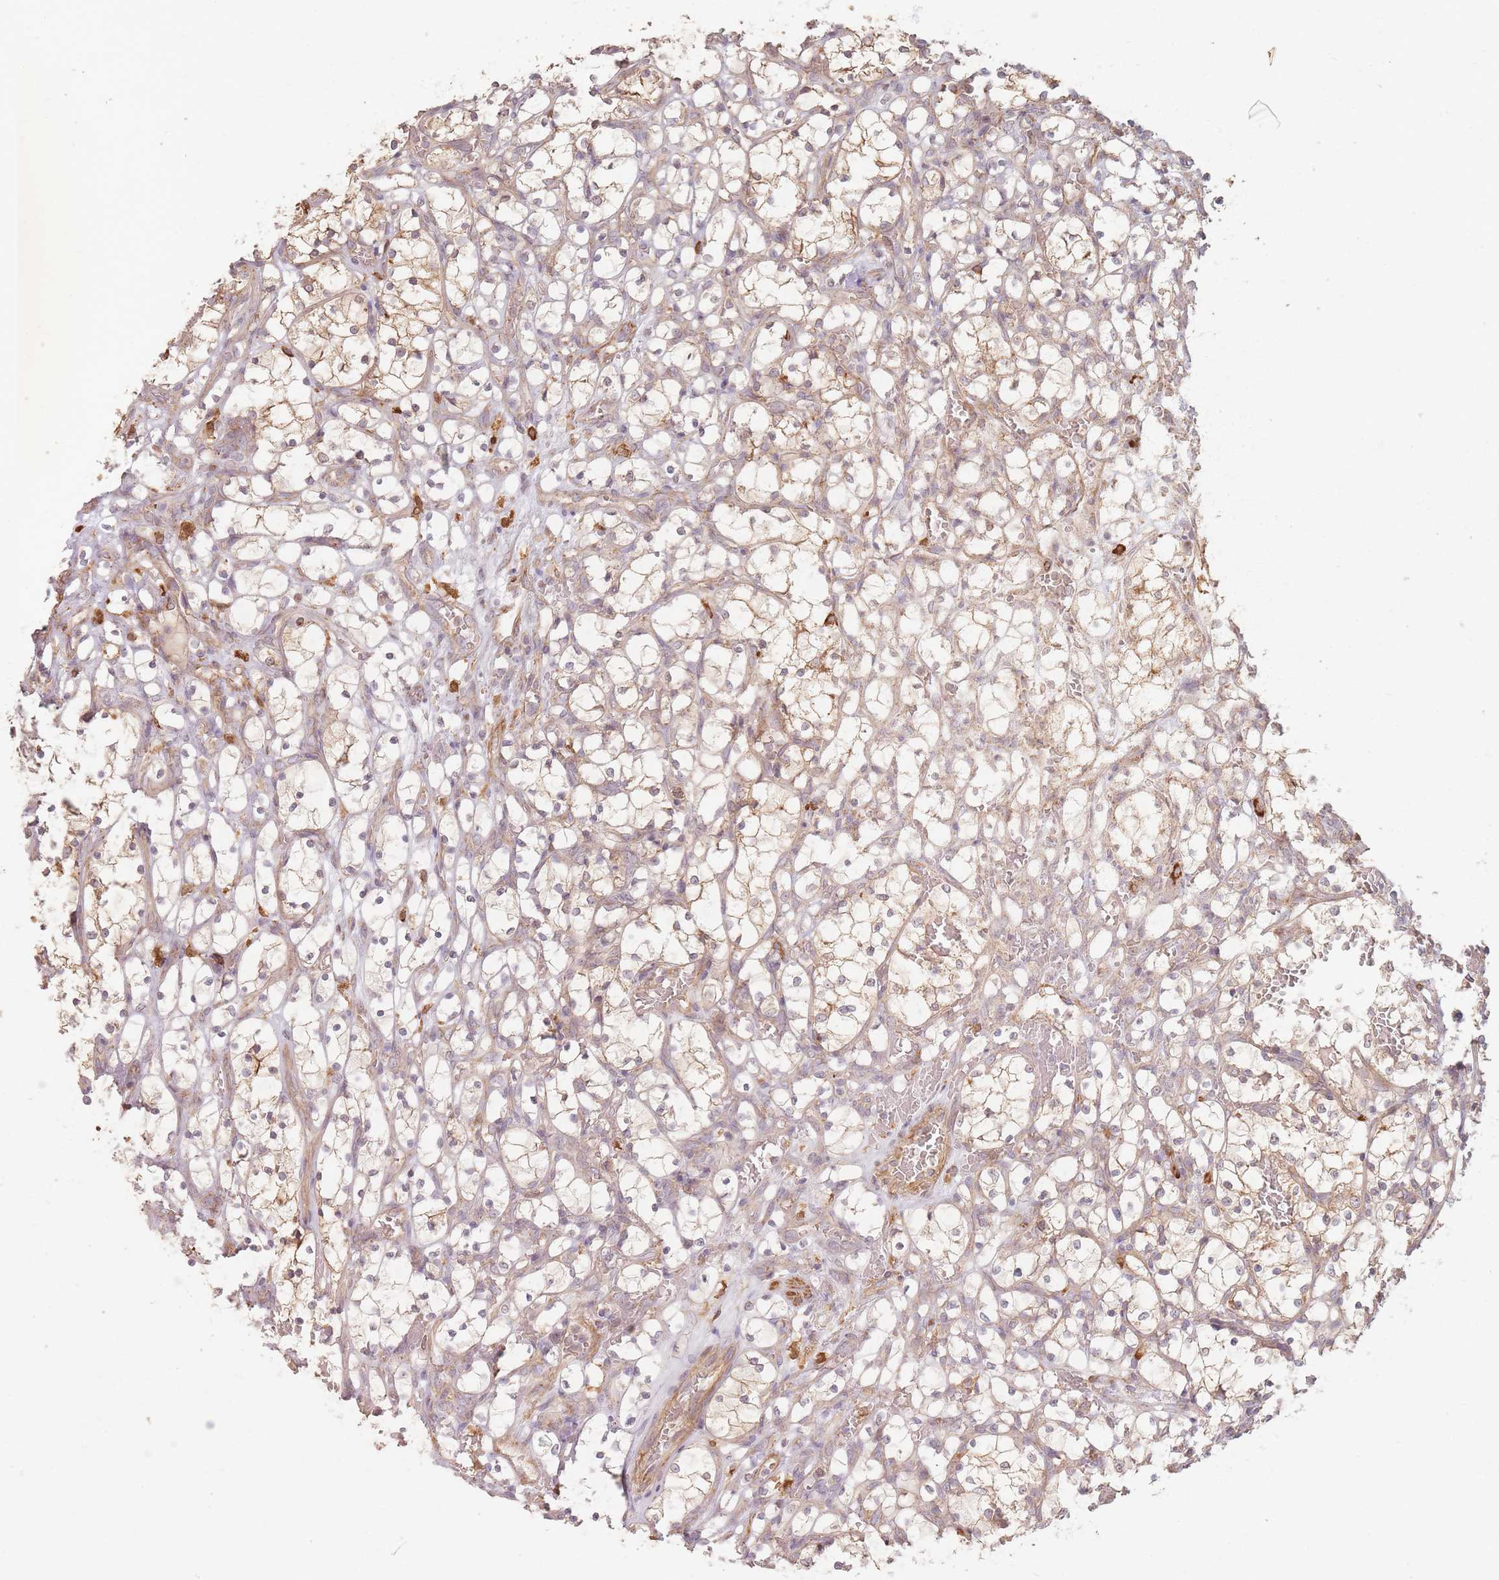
{"staining": {"intensity": "weak", "quantity": "25%-75%", "location": "cytoplasmic/membranous"}, "tissue": "renal cancer", "cell_type": "Tumor cells", "image_type": "cancer", "snomed": [{"axis": "morphology", "description": "Adenocarcinoma, NOS"}, {"axis": "topography", "description": "Kidney"}], "caption": "Weak cytoplasmic/membranous protein staining is identified in about 25%-75% of tumor cells in renal adenocarcinoma.", "gene": "MRPS6", "patient": {"sex": "female", "age": 69}}